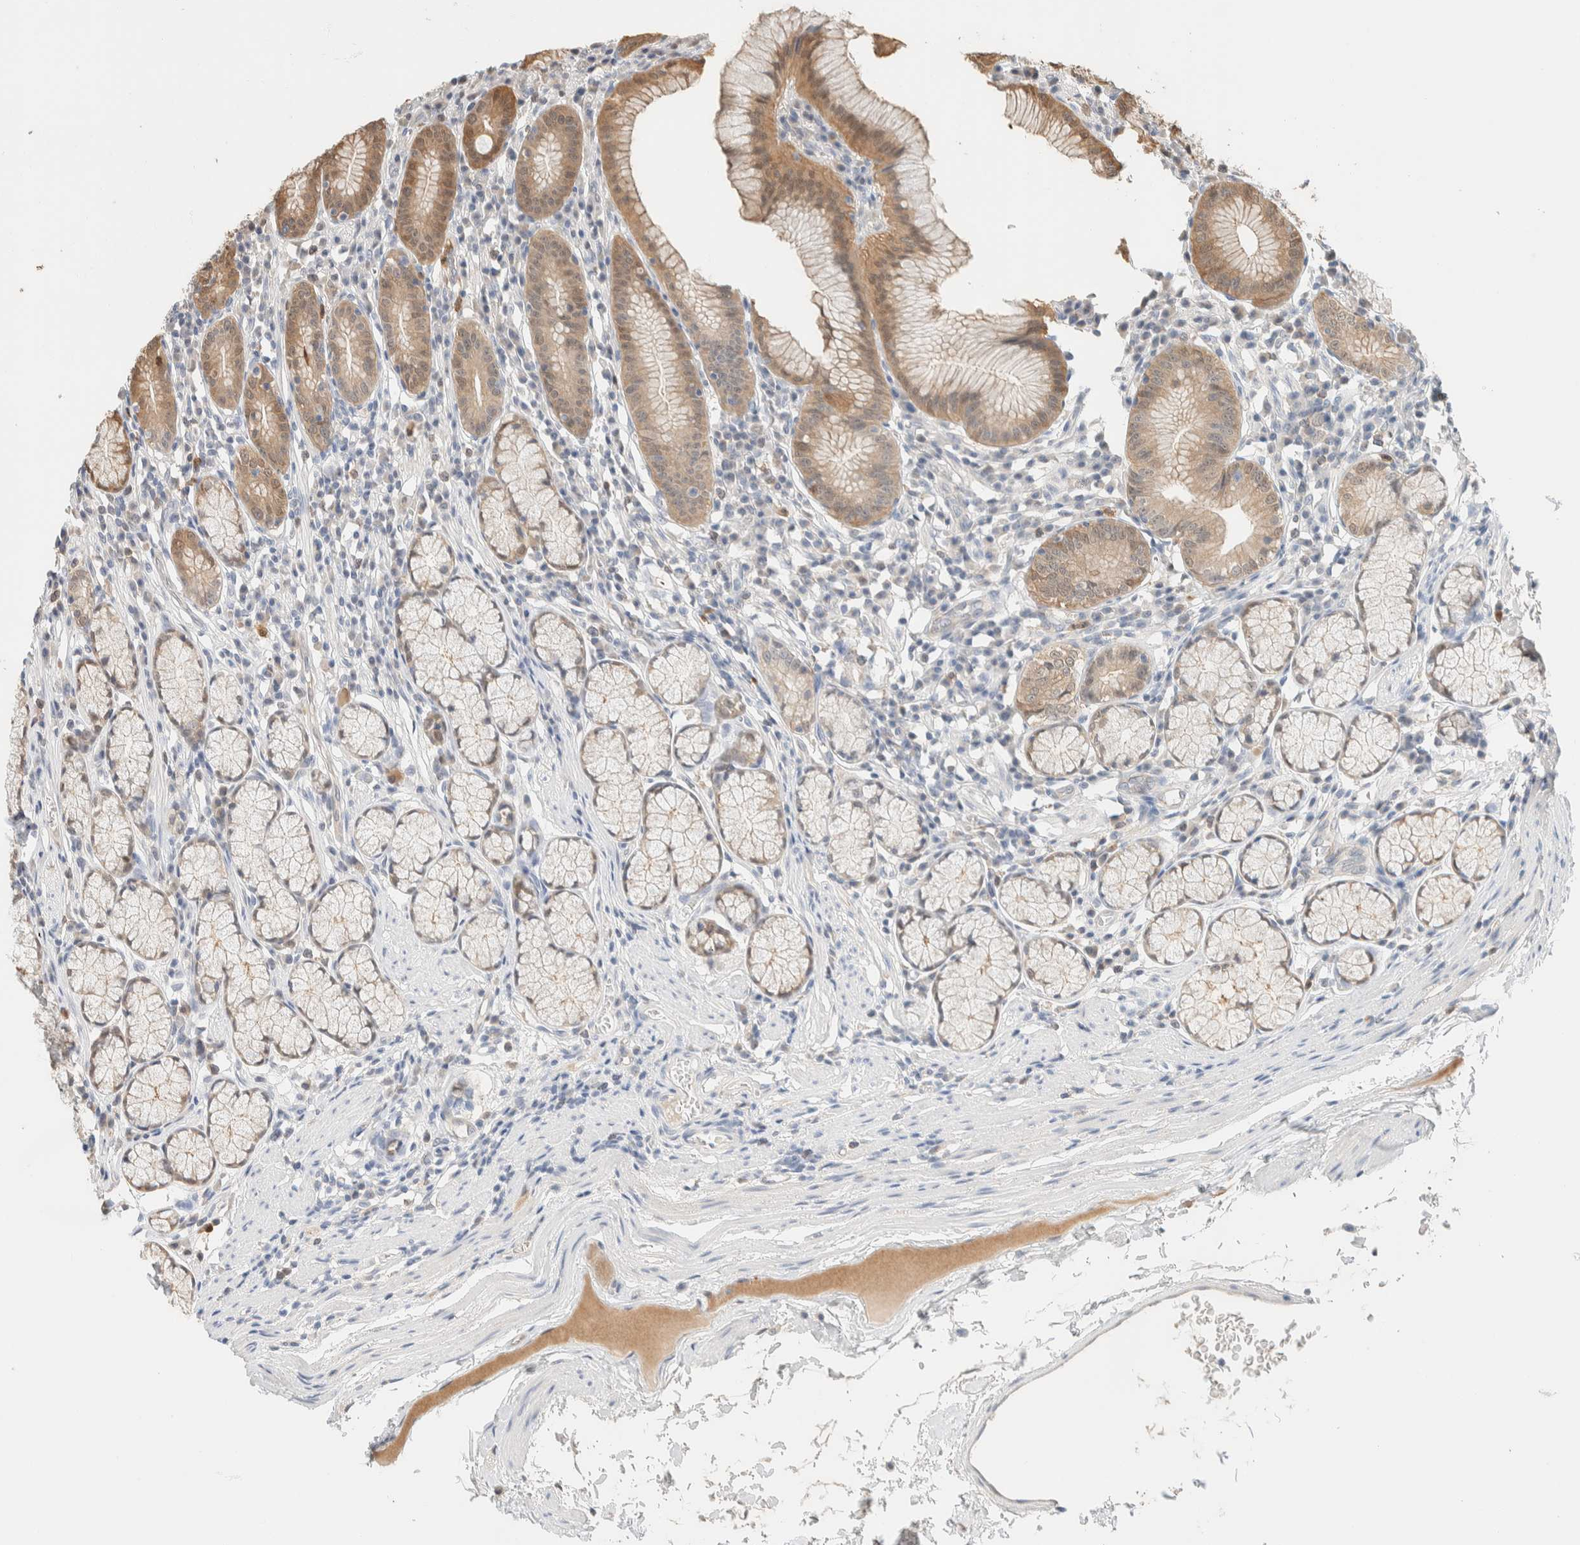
{"staining": {"intensity": "moderate", "quantity": "25%-75%", "location": "cytoplasmic/membranous,nuclear"}, "tissue": "stomach", "cell_type": "Glandular cells", "image_type": "normal", "snomed": [{"axis": "morphology", "description": "Normal tissue, NOS"}, {"axis": "topography", "description": "Stomach"}], "caption": "Stomach was stained to show a protein in brown. There is medium levels of moderate cytoplasmic/membranous,nuclear staining in approximately 25%-75% of glandular cells. (IHC, brightfield microscopy, high magnification).", "gene": "SETD4", "patient": {"sex": "male", "age": 55}}